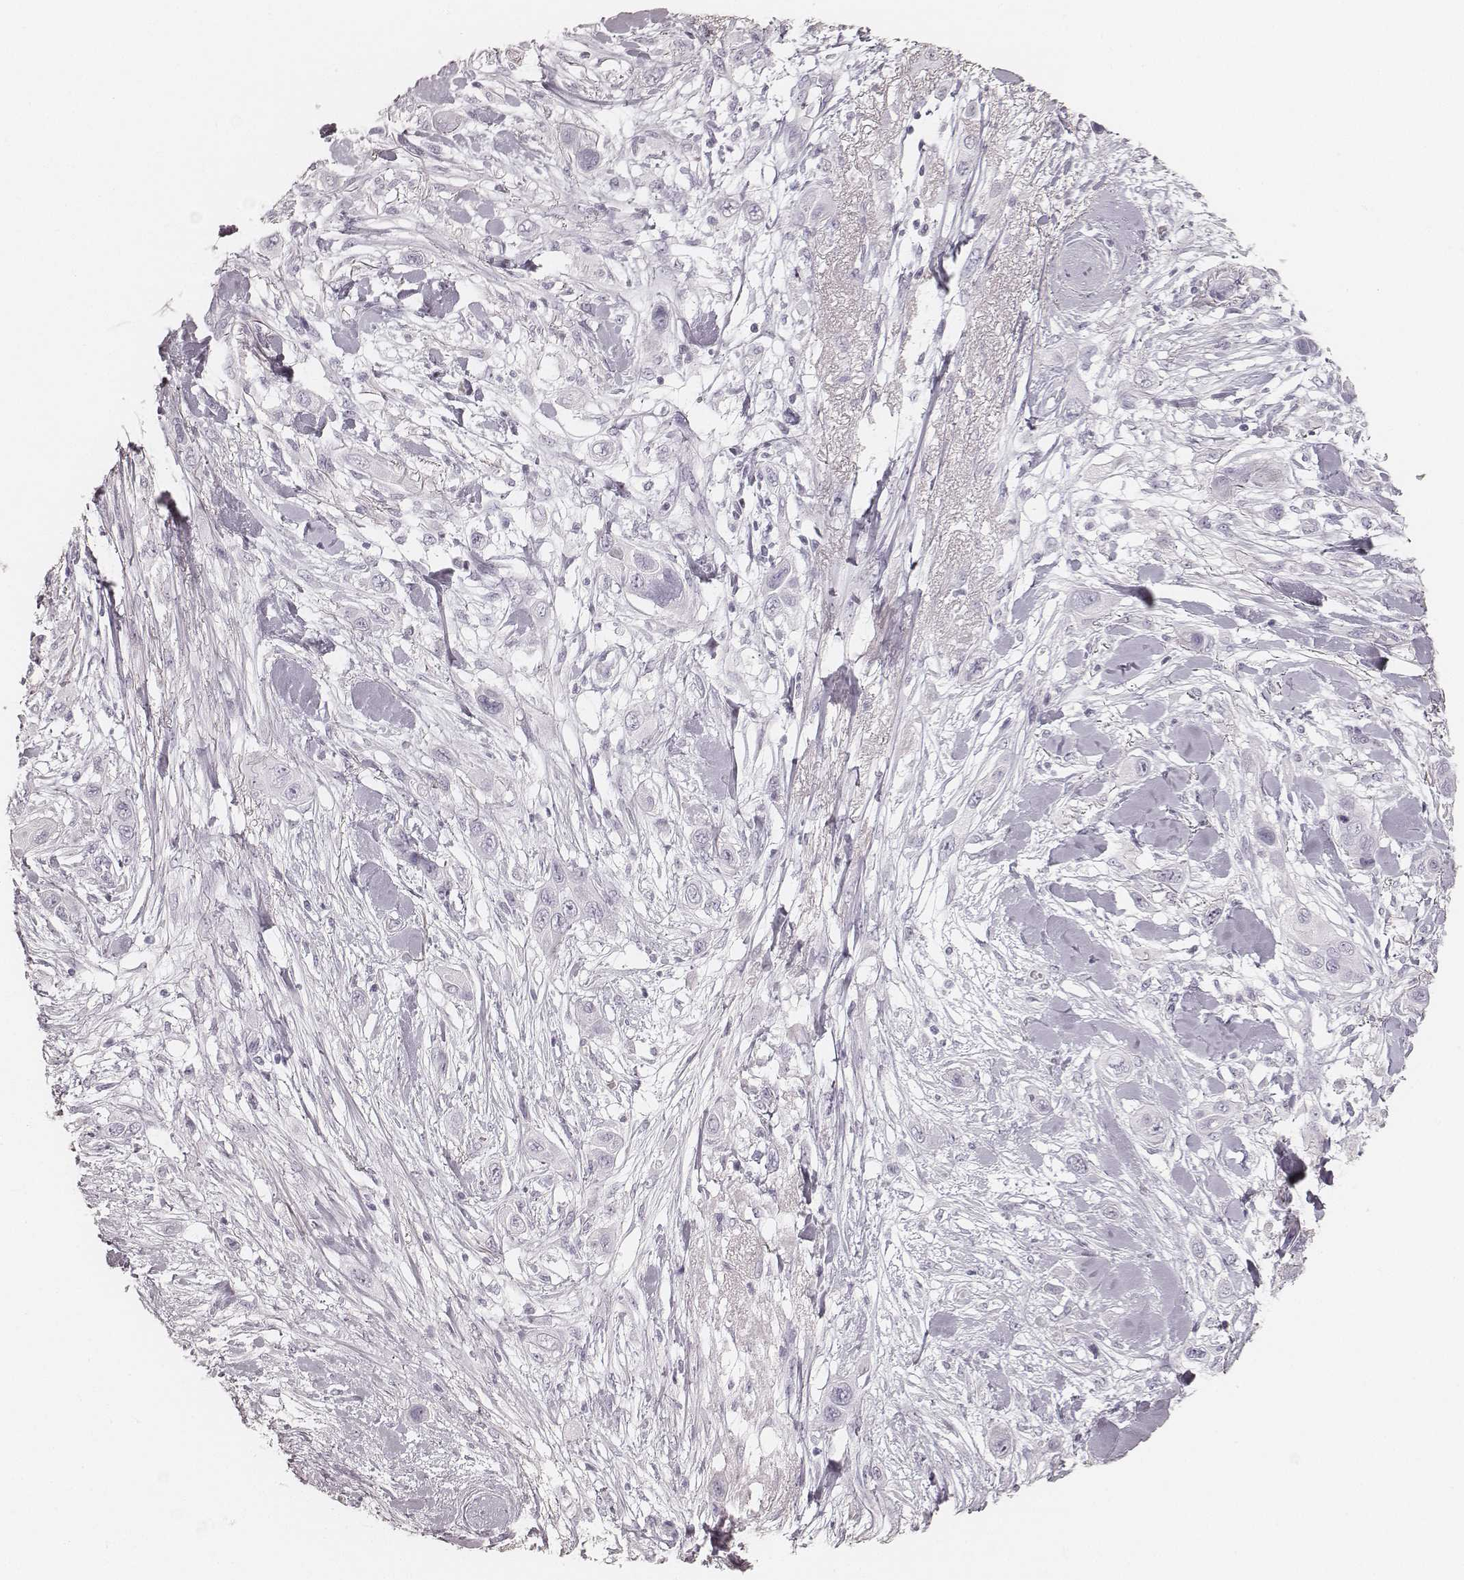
{"staining": {"intensity": "negative", "quantity": "none", "location": "none"}, "tissue": "skin cancer", "cell_type": "Tumor cells", "image_type": "cancer", "snomed": [{"axis": "morphology", "description": "Squamous cell carcinoma, NOS"}, {"axis": "topography", "description": "Skin"}], "caption": "Skin squamous cell carcinoma was stained to show a protein in brown. There is no significant staining in tumor cells.", "gene": "KRT31", "patient": {"sex": "male", "age": 79}}